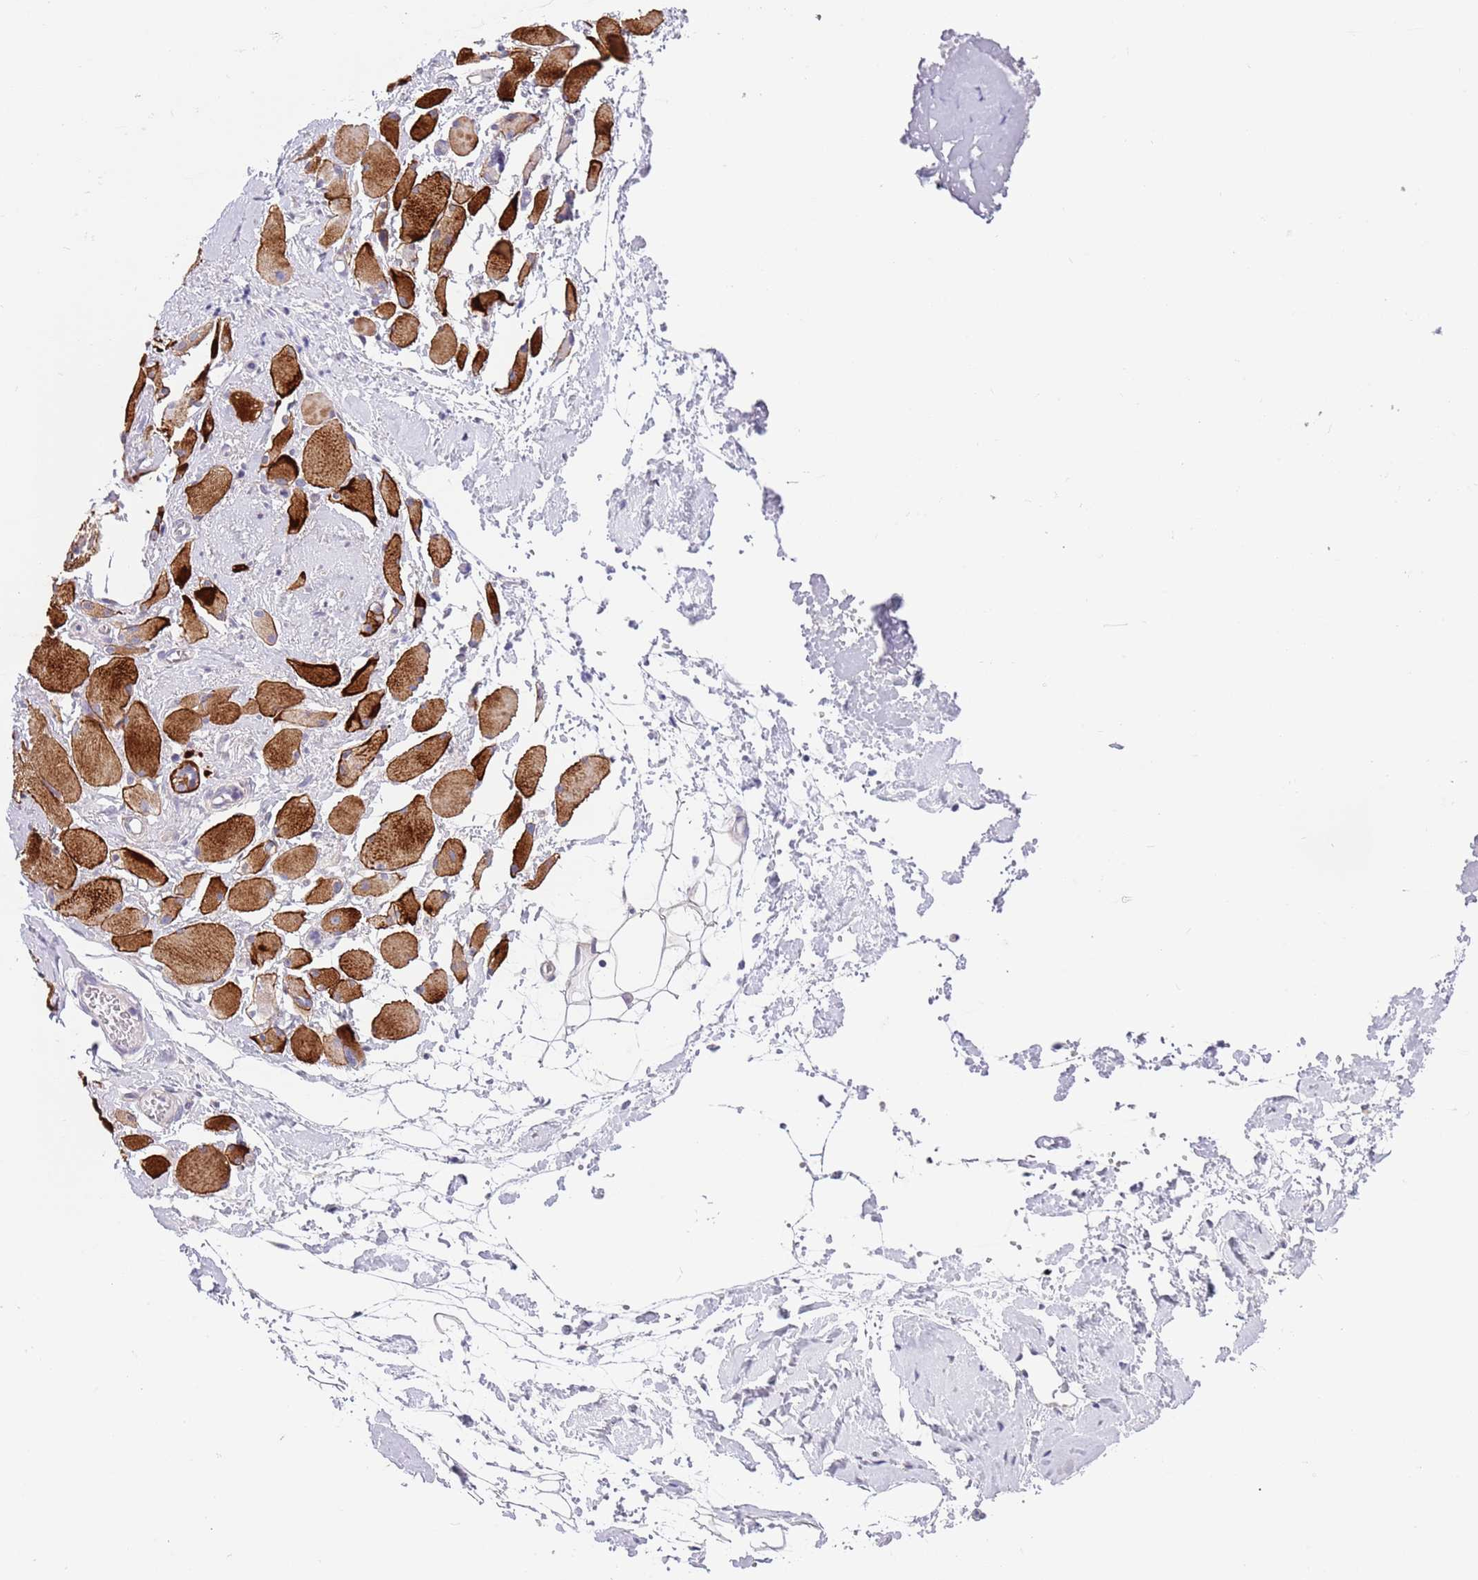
{"staining": {"intensity": "strong", "quantity": "<25%", "location": "cytoplasmic/membranous"}, "tissue": "skeletal muscle", "cell_type": "Myocytes", "image_type": "normal", "snomed": [{"axis": "morphology", "description": "Normal tissue, NOS"}, {"axis": "morphology", "description": "Basal cell carcinoma"}, {"axis": "topography", "description": "Skeletal muscle"}], "caption": "Approximately <25% of myocytes in benign human skeletal muscle exhibit strong cytoplasmic/membranous protein positivity as visualized by brown immunohistochemical staining.", "gene": "NET1", "patient": {"sex": "female", "age": 64}}